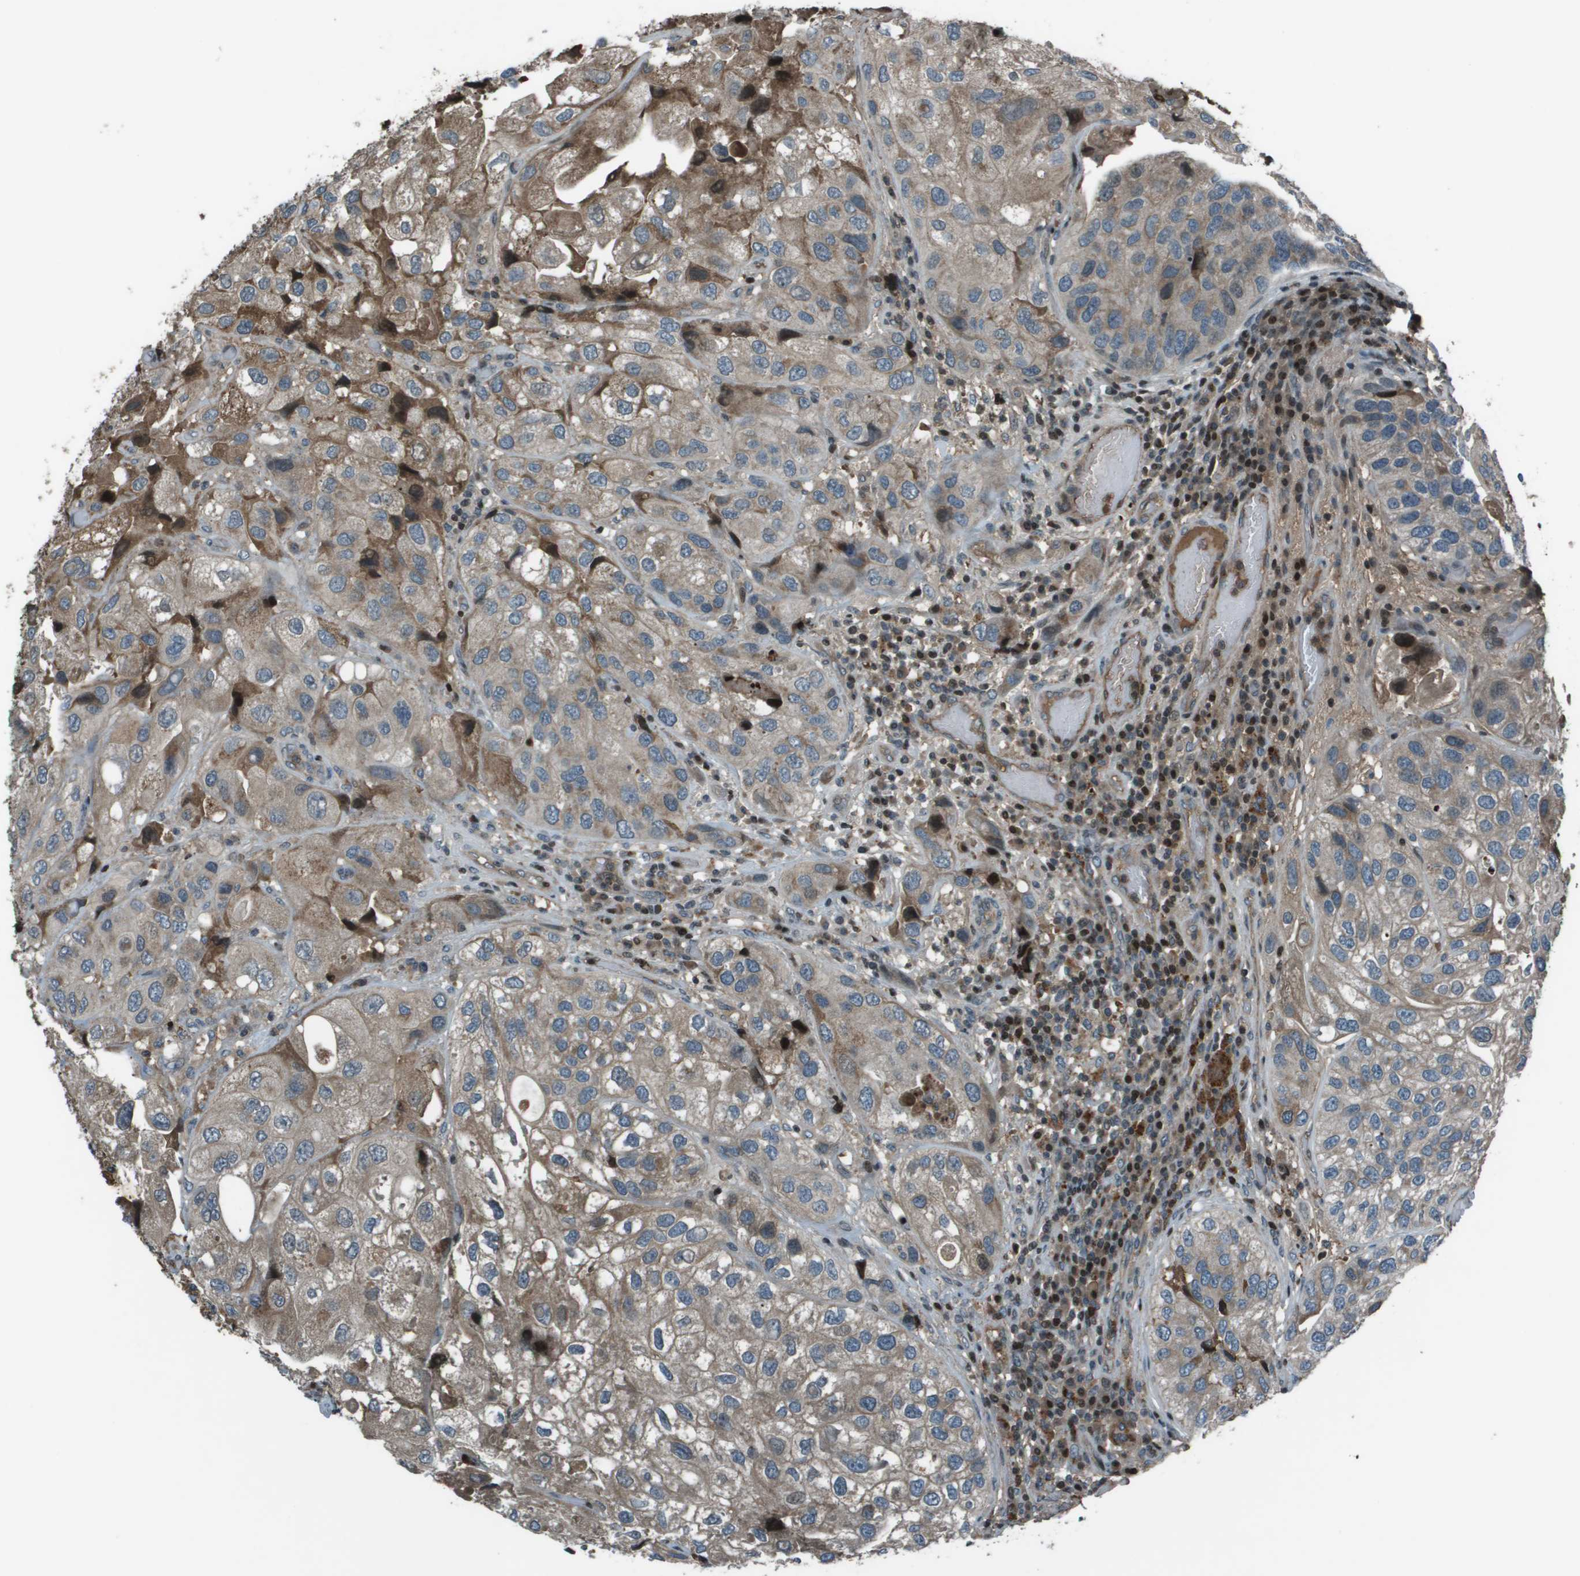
{"staining": {"intensity": "moderate", "quantity": "25%-75%", "location": "cytoplasmic/membranous"}, "tissue": "urothelial cancer", "cell_type": "Tumor cells", "image_type": "cancer", "snomed": [{"axis": "morphology", "description": "Urothelial carcinoma, High grade"}, {"axis": "topography", "description": "Urinary bladder"}], "caption": "A micrograph showing moderate cytoplasmic/membranous positivity in about 25%-75% of tumor cells in urothelial cancer, as visualized by brown immunohistochemical staining.", "gene": "CXCL12", "patient": {"sex": "female", "age": 64}}